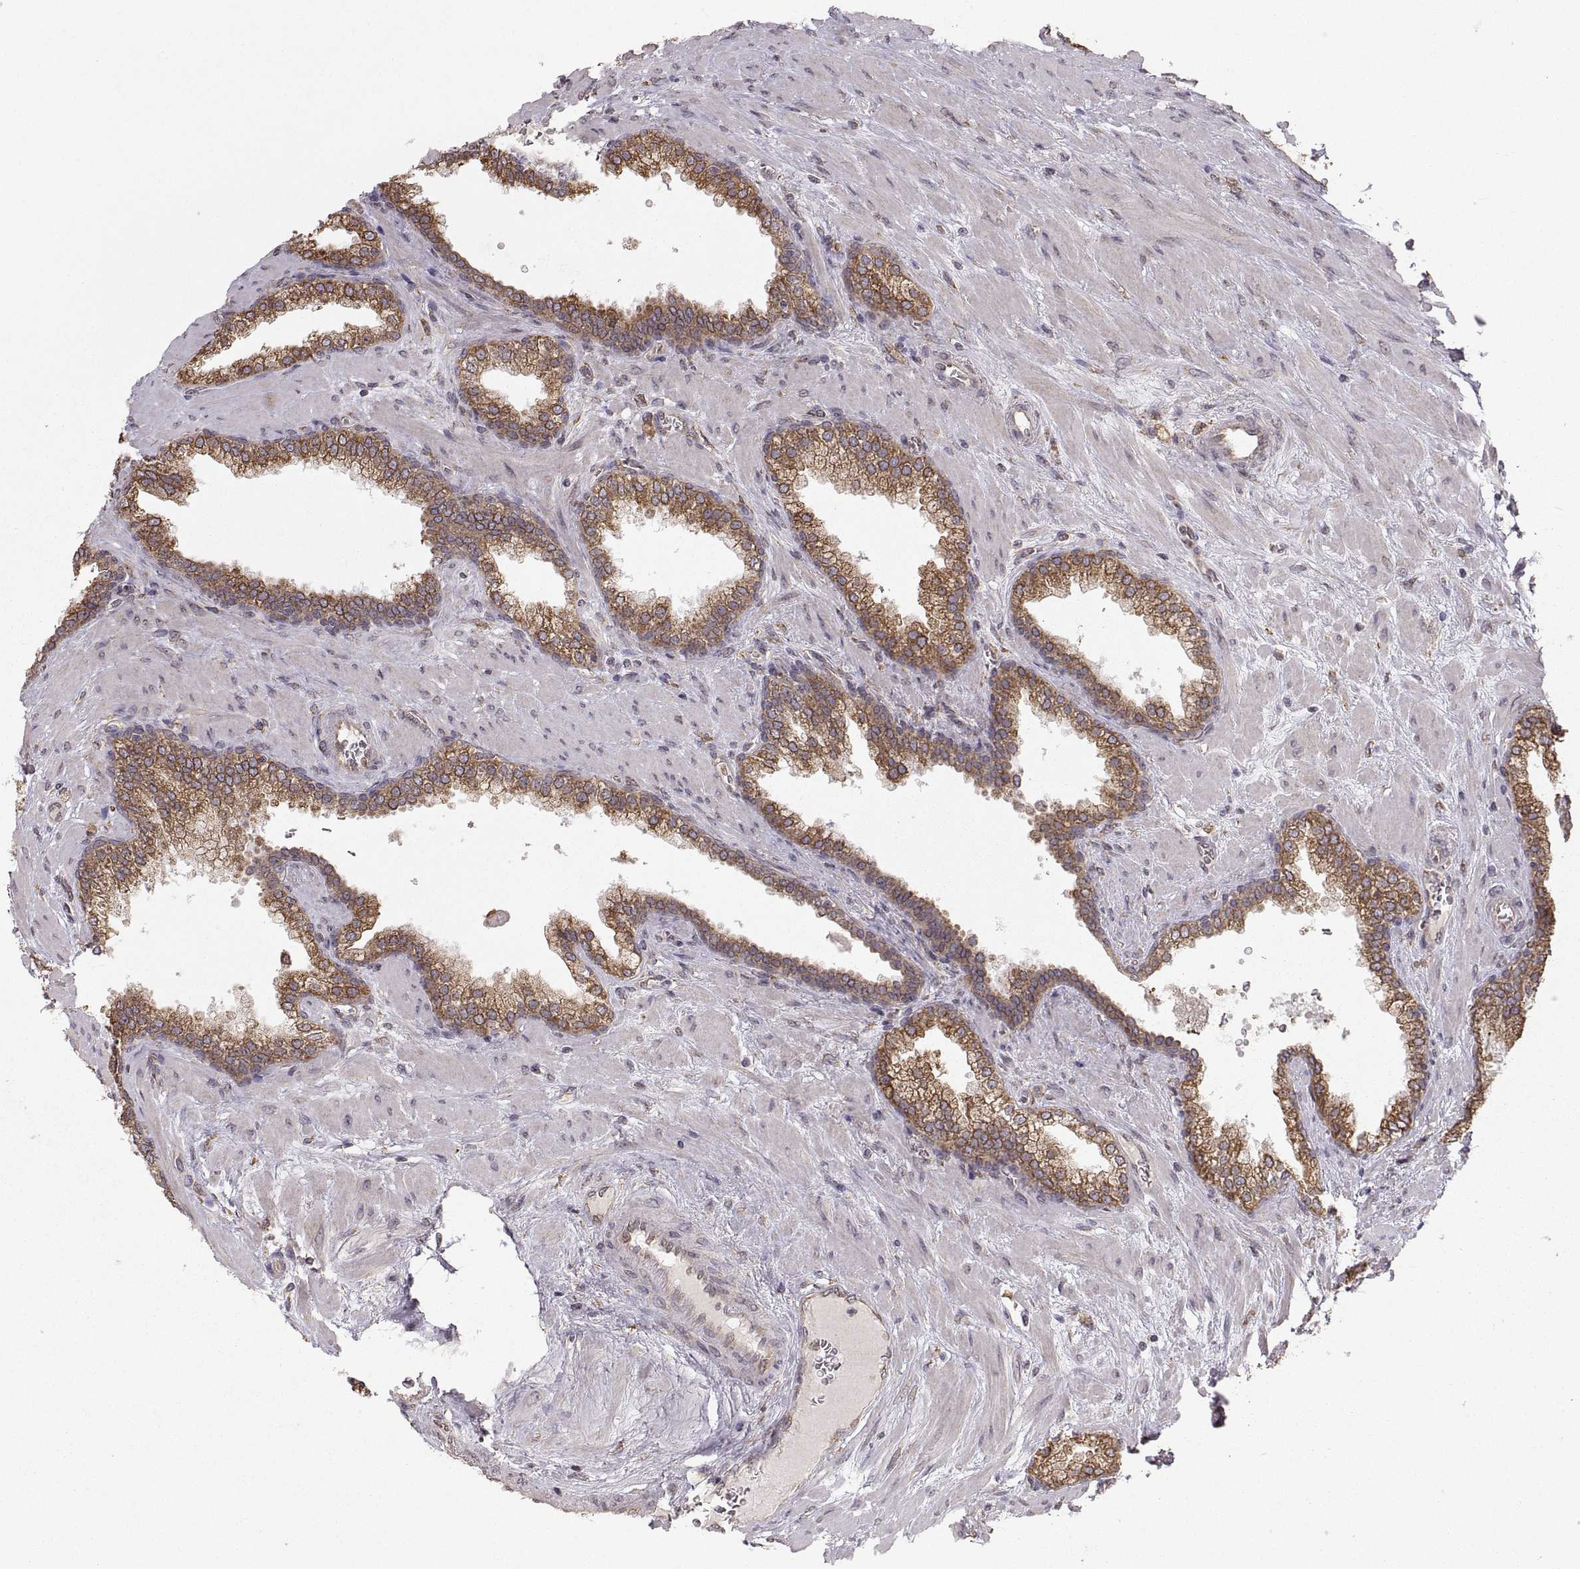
{"staining": {"intensity": "strong", "quantity": ">75%", "location": "cytoplasmic/membranous"}, "tissue": "prostate cancer", "cell_type": "Tumor cells", "image_type": "cancer", "snomed": [{"axis": "morphology", "description": "Adenocarcinoma, NOS"}, {"axis": "topography", "description": "Prostate"}], "caption": "This micrograph reveals immunohistochemistry (IHC) staining of prostate adenocarcinoma, with high strong cytoplasmic/membranous positivity in about >75% of tumor cells.", "gene": "PDIA3", "patient": {"sex": "male", "age": 67}}